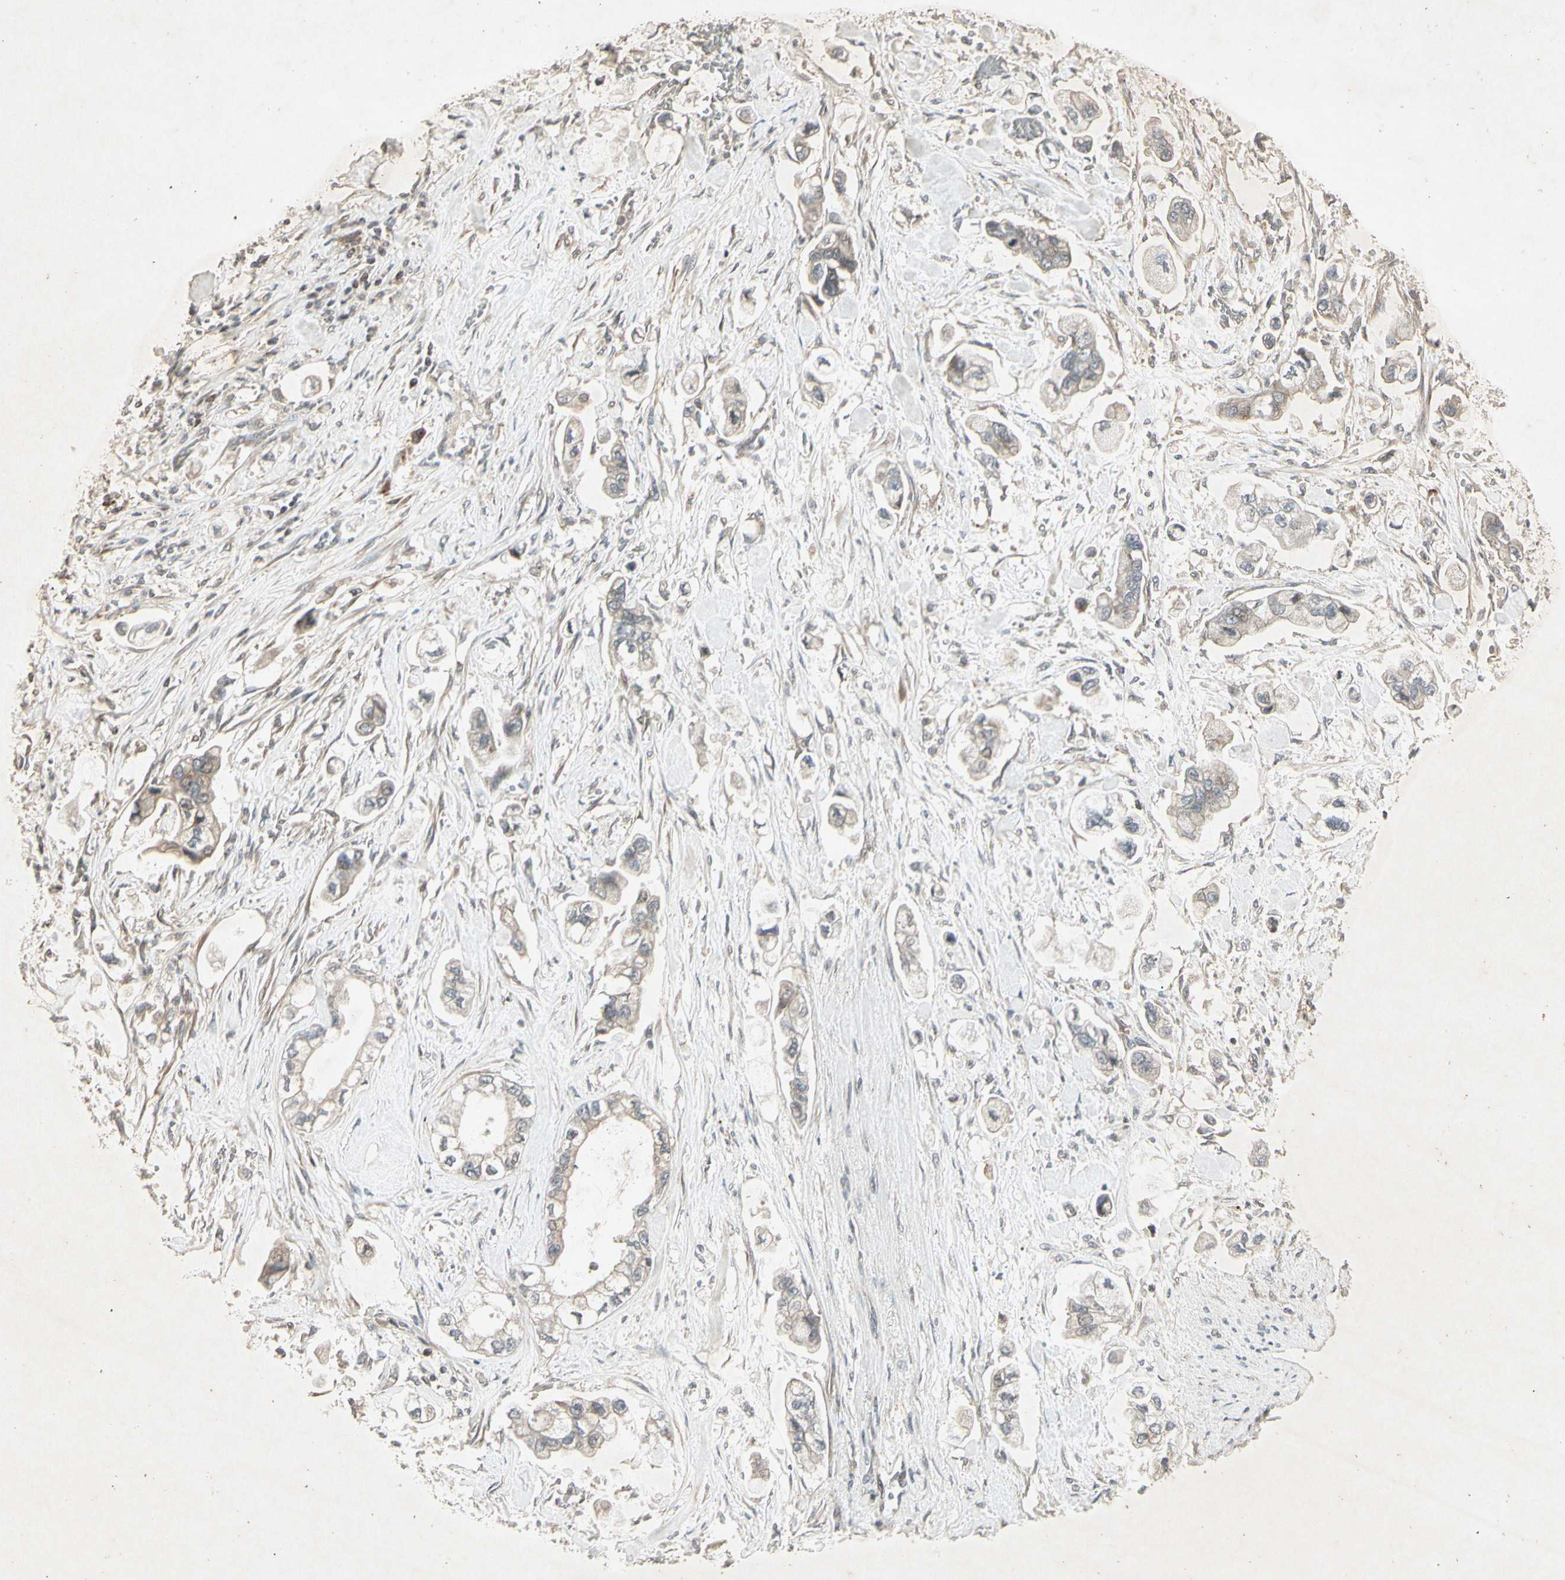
{"staining": {"intensity": "weak", "quantity": "25%-75%", "location": "cytoplasmic/membranous"}, "tissue": "stomach cancer", "cell_type": "Tumor cells", "image_type": "cancer", "snomed": [{"axis": "morphology", "description": "Adenocarcinoma, NOS"}, {"axis": "topography", "description": "Stomach"}], "caption": "Stomach adenocarcinoma was stained to show a protein in brown. There is low levels of weak cytoplasmic/membranous staining in approximately 25%-75% of tumor cells. (Stains: DAB in brown, nuclei in blue, Microscopy: brightfield microscopy at high magnification).", "gene": "TEK", "patient": {"sex": "male", "age": 62}}